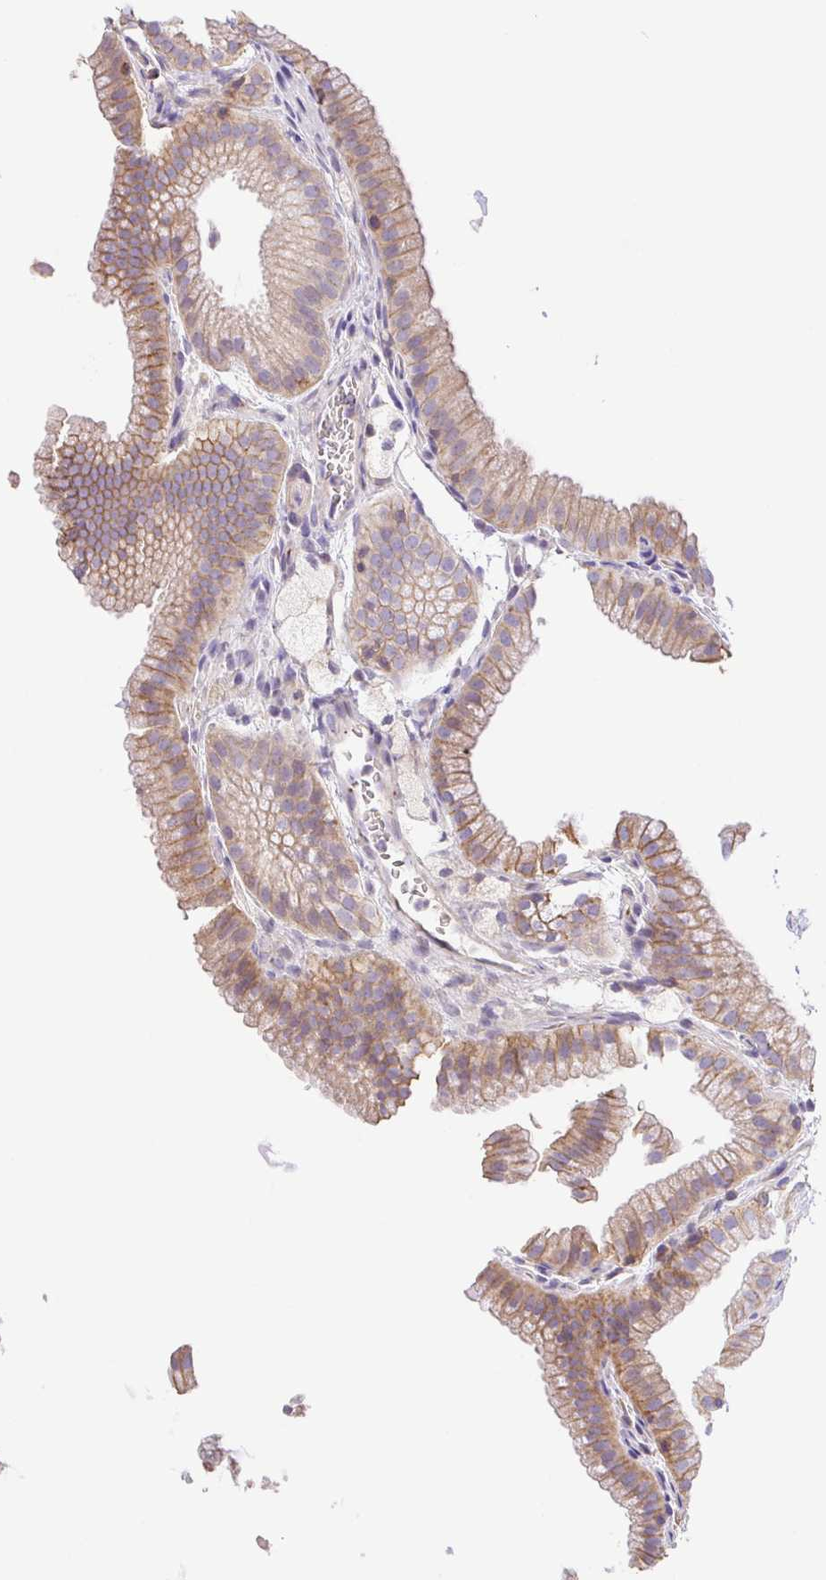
{"staining": {"intensity": "moderate", "quantity": "25%-75%", "location": "cytoplasmic/membranous"}, "tissue": "gallbladder", "cell_type": "Glandular cells", "image_type": "normal", "snomed": [{"axis": "morphology", "description": "Normal tissue, NOS"}, {"axis": "topography", "description": "Gallbladder"}], "caption": "Benign gallbladder exhibits moderate cytoplasmic/membranous positivity in approximately 25%-75% of glandular cells (Stains: DAB in brown, nuclei in blue, Microscopy: brightfield microscopy at high magnification)..", "gene": "PRR14L", "patient": {"sex": "female", "age": 63}}